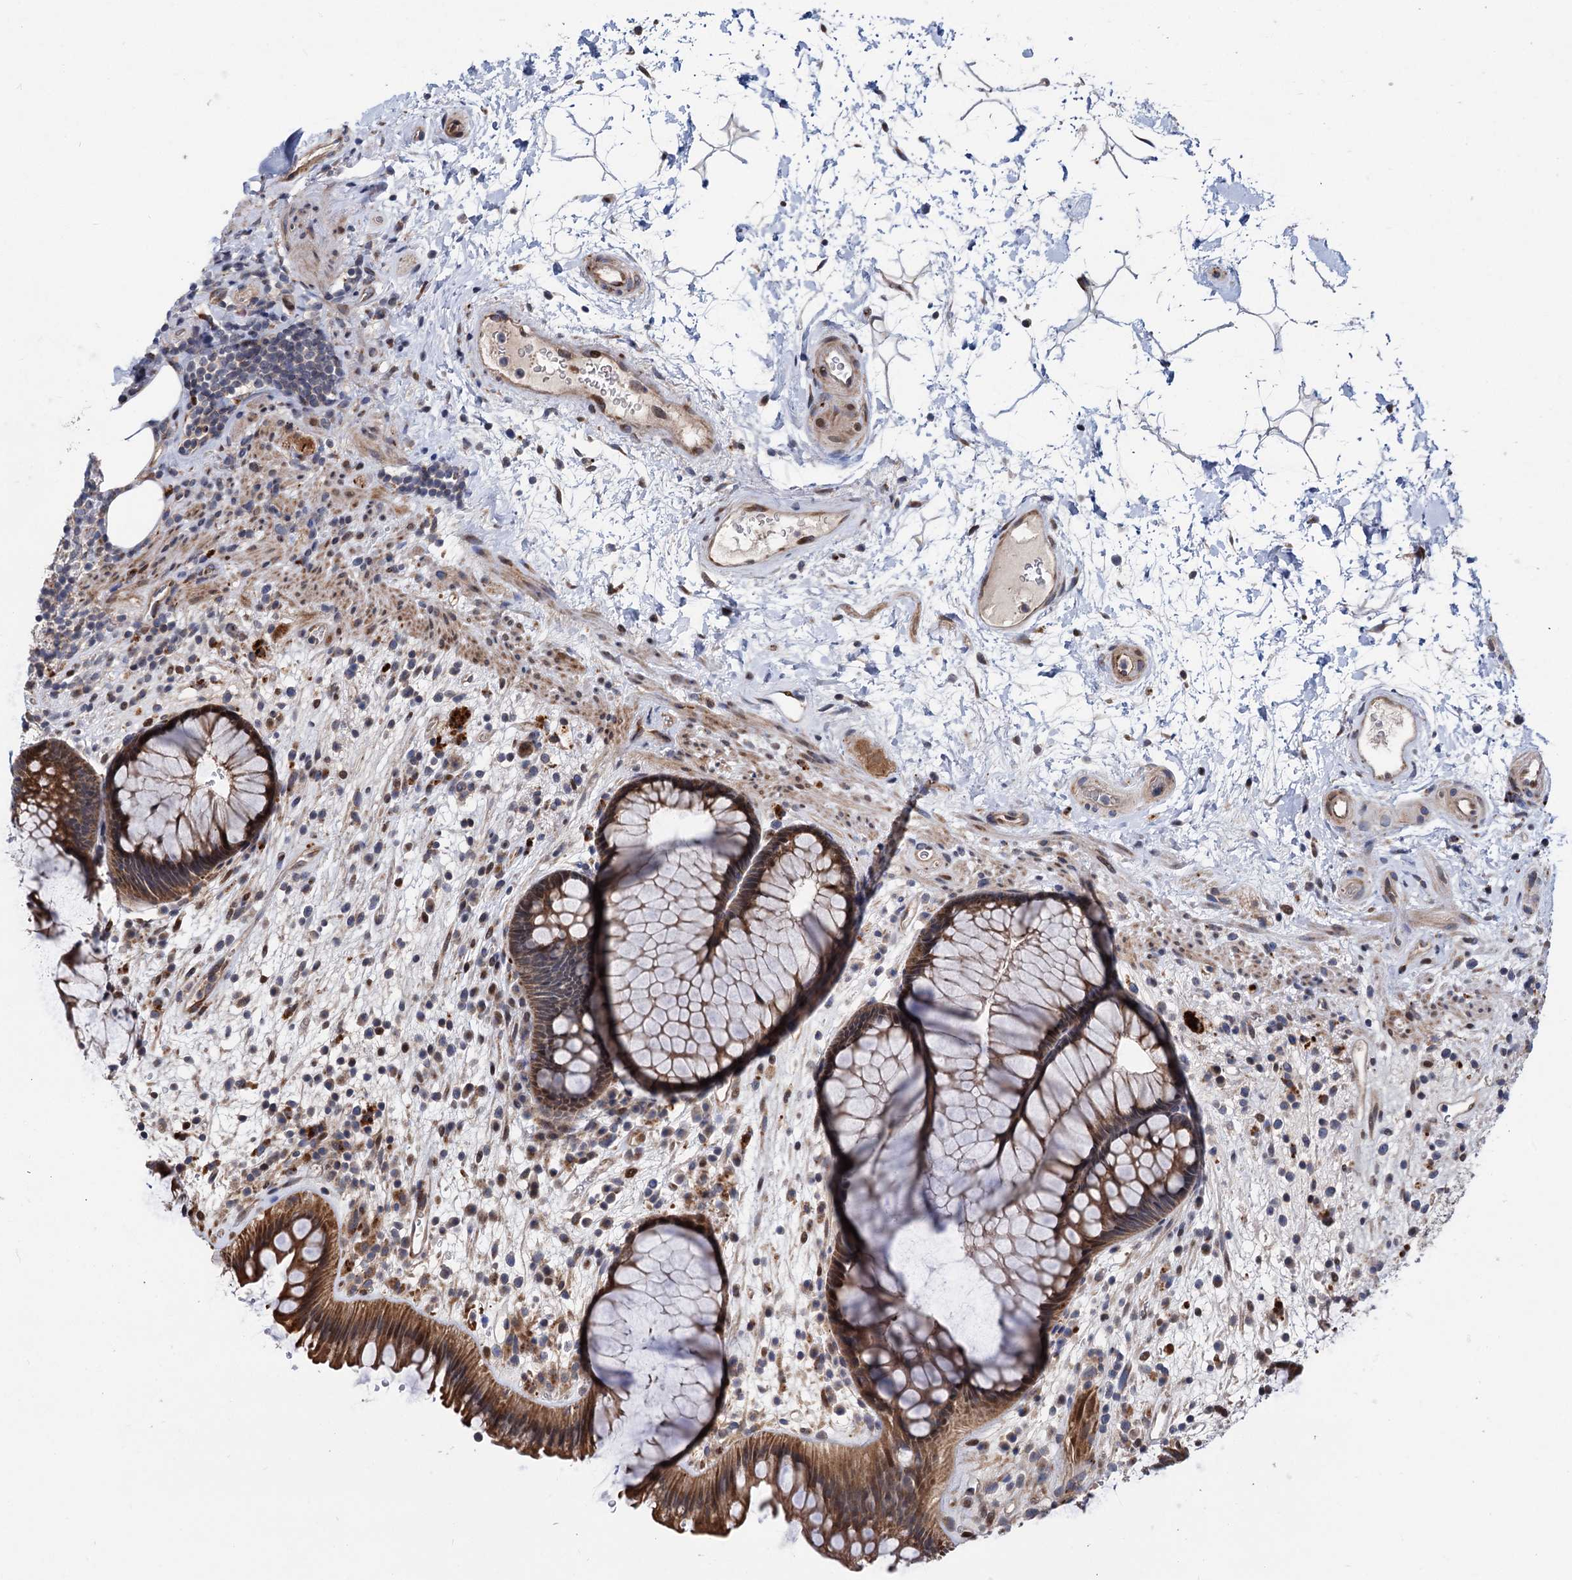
{"staining": {"intensity": "moderate", "quantity": ">75%", "location": "cytoplasmic/membranous"}, "tissue": "rectum", "cell_type": "Glandular cells", "image_type": "normal", "snomed": [{"axis": "morphology", "description": "Normal tissue, NOS"}, {"axis": "topography", "description": "Rectum"}], "caption": "Immunohistochemistry photomicrograph of benign rectum stained for a protein (brown), which demonstrates medium levels of moderate cytoplasmic/membranous positivity in approximately >75% of glandular cells.", "gene": "UBR1", "patient": {"sex": "male", "age": 51}}